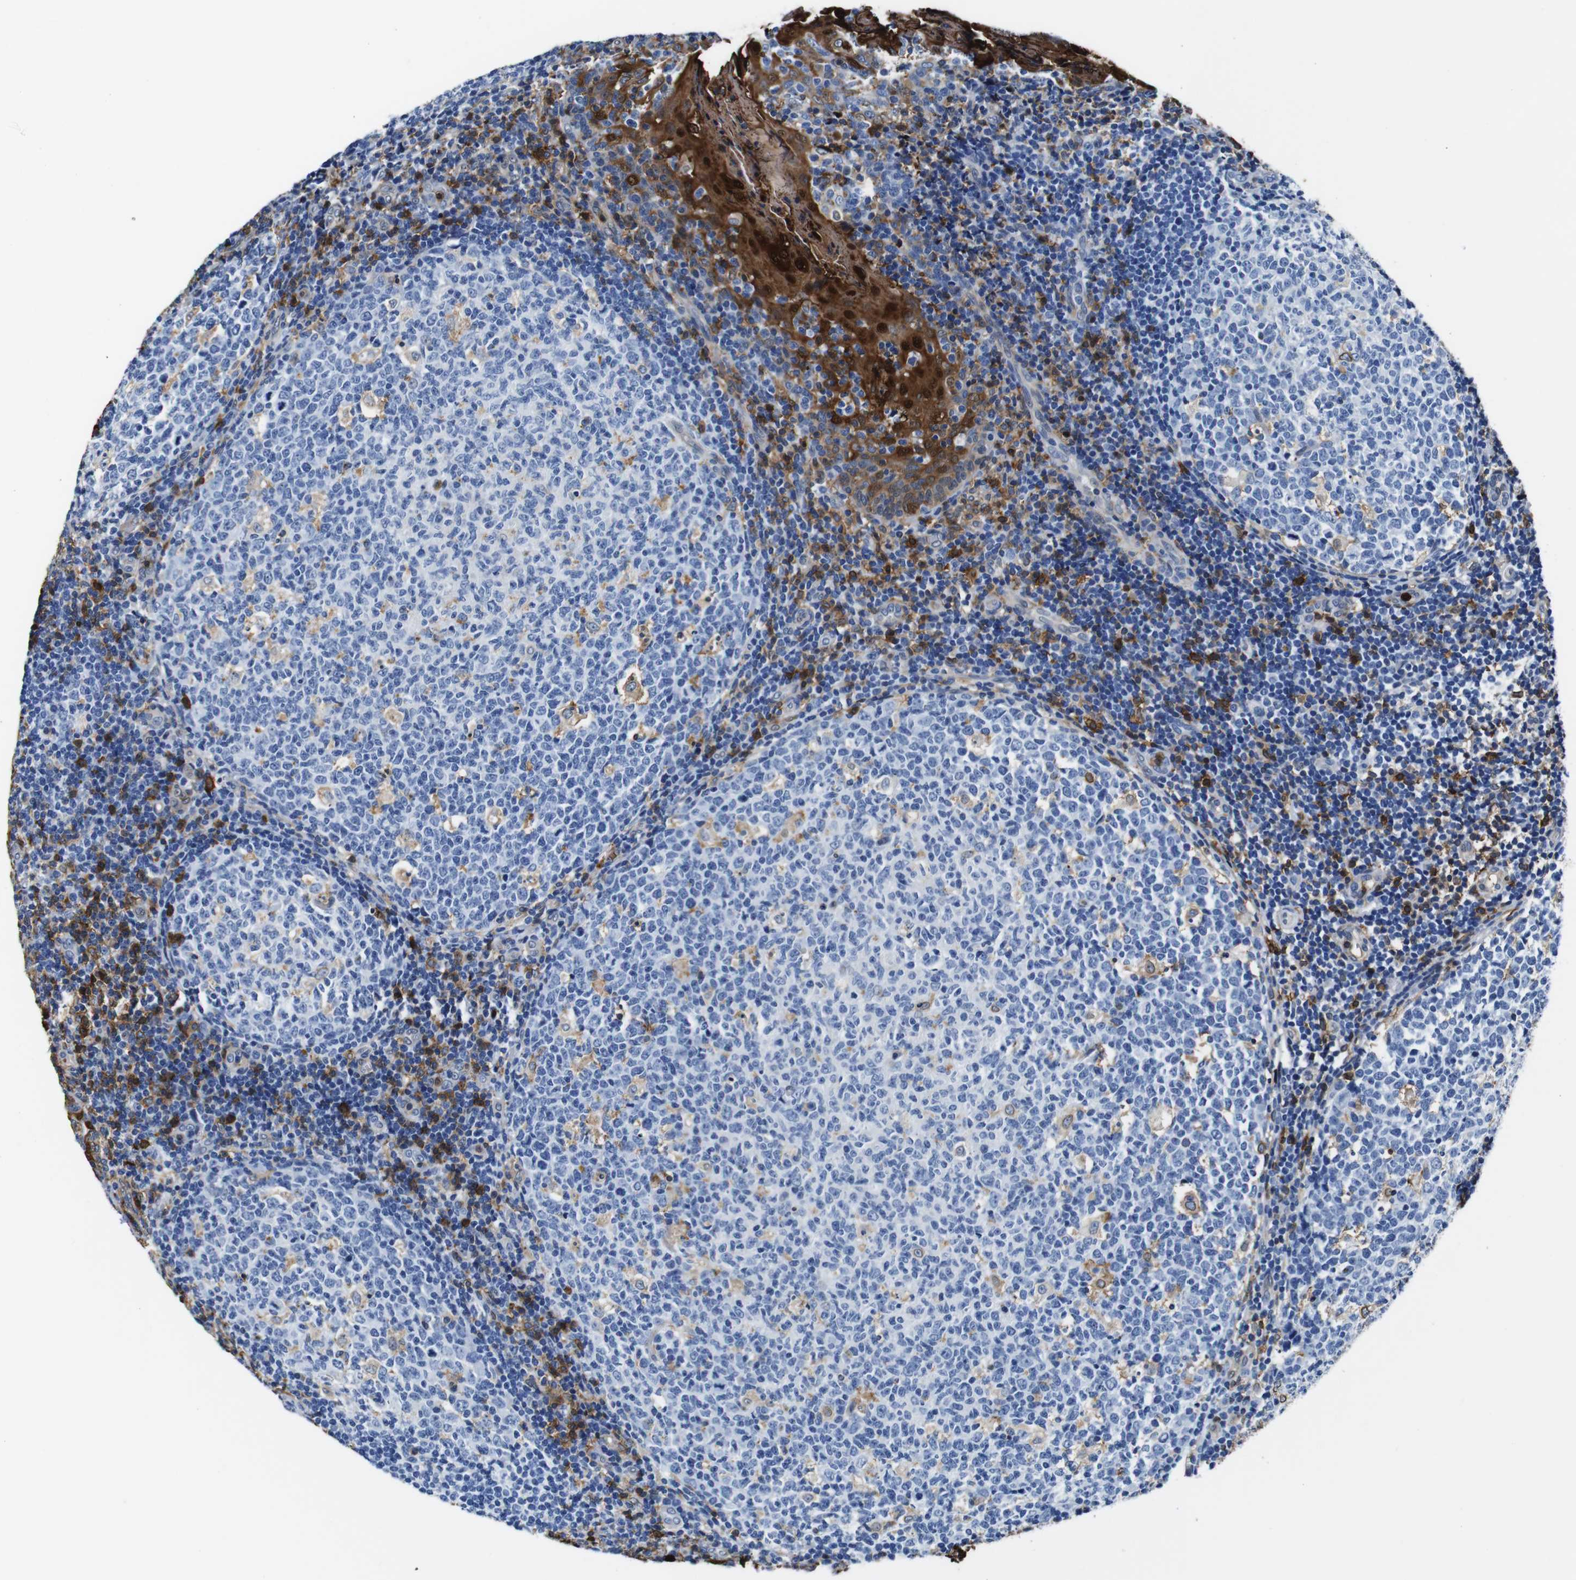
{"staining": {"intensity": "weak", "quantity": "<25%", "location": "cytoplasmic/membranous"}, "tissue": "tonsil", "cell_type": "Germinal center cells", "image_type": "normal", "snomed": [{"axis": "morphology", "description": "Normal tissue, NOS"}, {"axis": "topography", "description": "Tonsil"}], "caption": "This is a photomicrograph of immunohistochemistry staining of normal tonsil, which shows no expression in germinal center cells.", "gene": "ANXA1", "patient": {"sex": "female", "age": 19}}